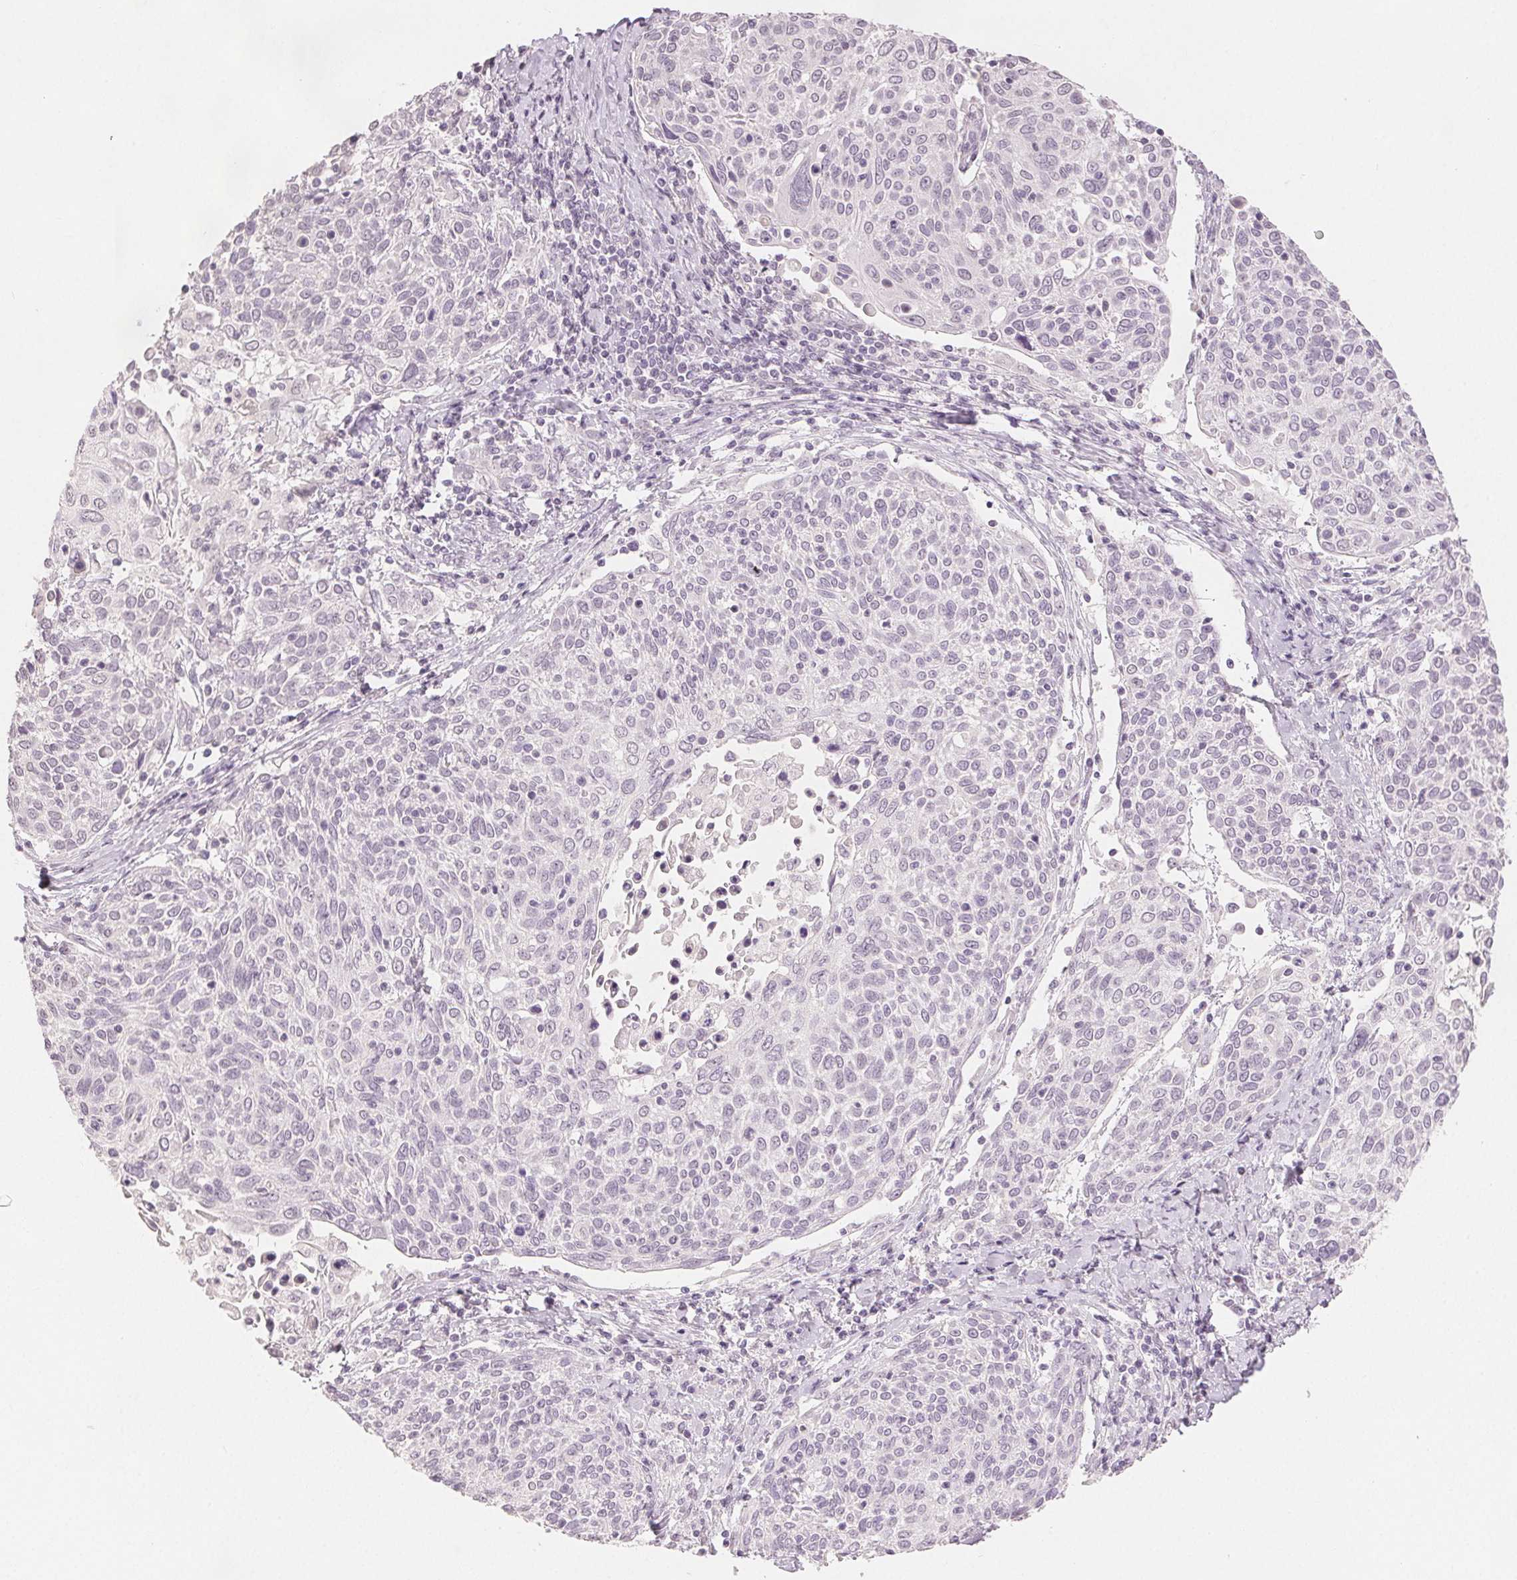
{"staining": {"intensity": "negative", "quantity": "none", "location": "none"}, "tissue": "cervical cancer", "cell_type": "Tumor cells", "image_type": "cancer", "snomed": [{"axis": "morphology", "description": "Squamous cell carcinoma, NOS"}, {"axis": "topography", "description": "Cervix"}], "caption": "A photomicrograph of human cervical cancer (squamous cell carcinoma) is negative for staining in tumor cells.", "gene": "SLC27A5", "patient": {"sex": "female", "age": 61}}